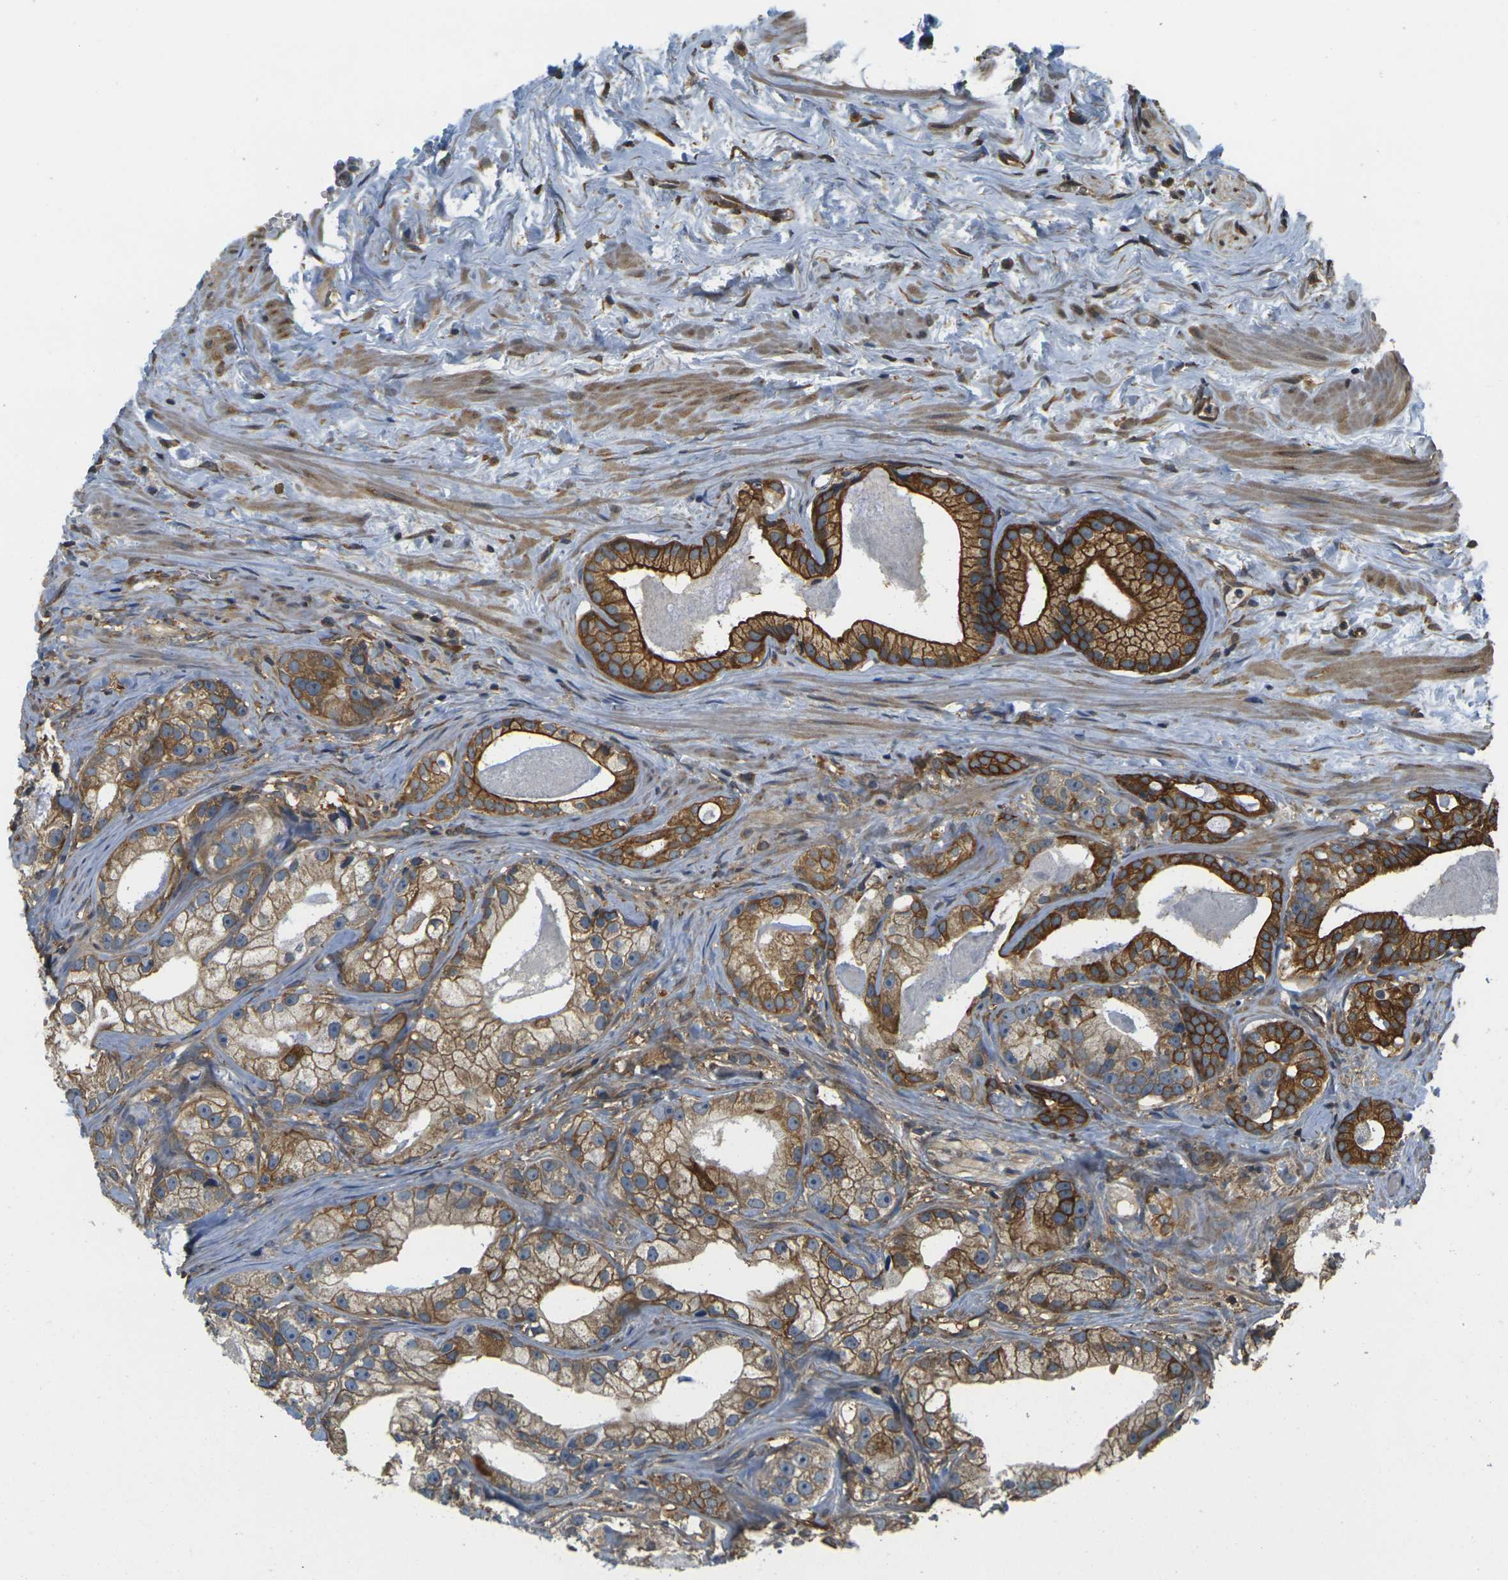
{"staining": {"intensity": "strong", "quantity": "25%-75%", "location": "cytoplasmic/membranous"}, "tissue": "prostate cancer", "cell_type": "Tumor cells", "image_type": "cancer", "snomed": [{"axis": "morphology", "description": "Adenocarcinoma, Low grade"}, {"axis": "topography", "description": "Prostate"}], "caption": "Human prostate cancer stained for a protein (brown) exhibits strong cytoplasmic/membranous positive positivity in approximately 25%-75% of tumor cells.", "gene": "CAST", "patient": {"sex": "male", "age": 59}}